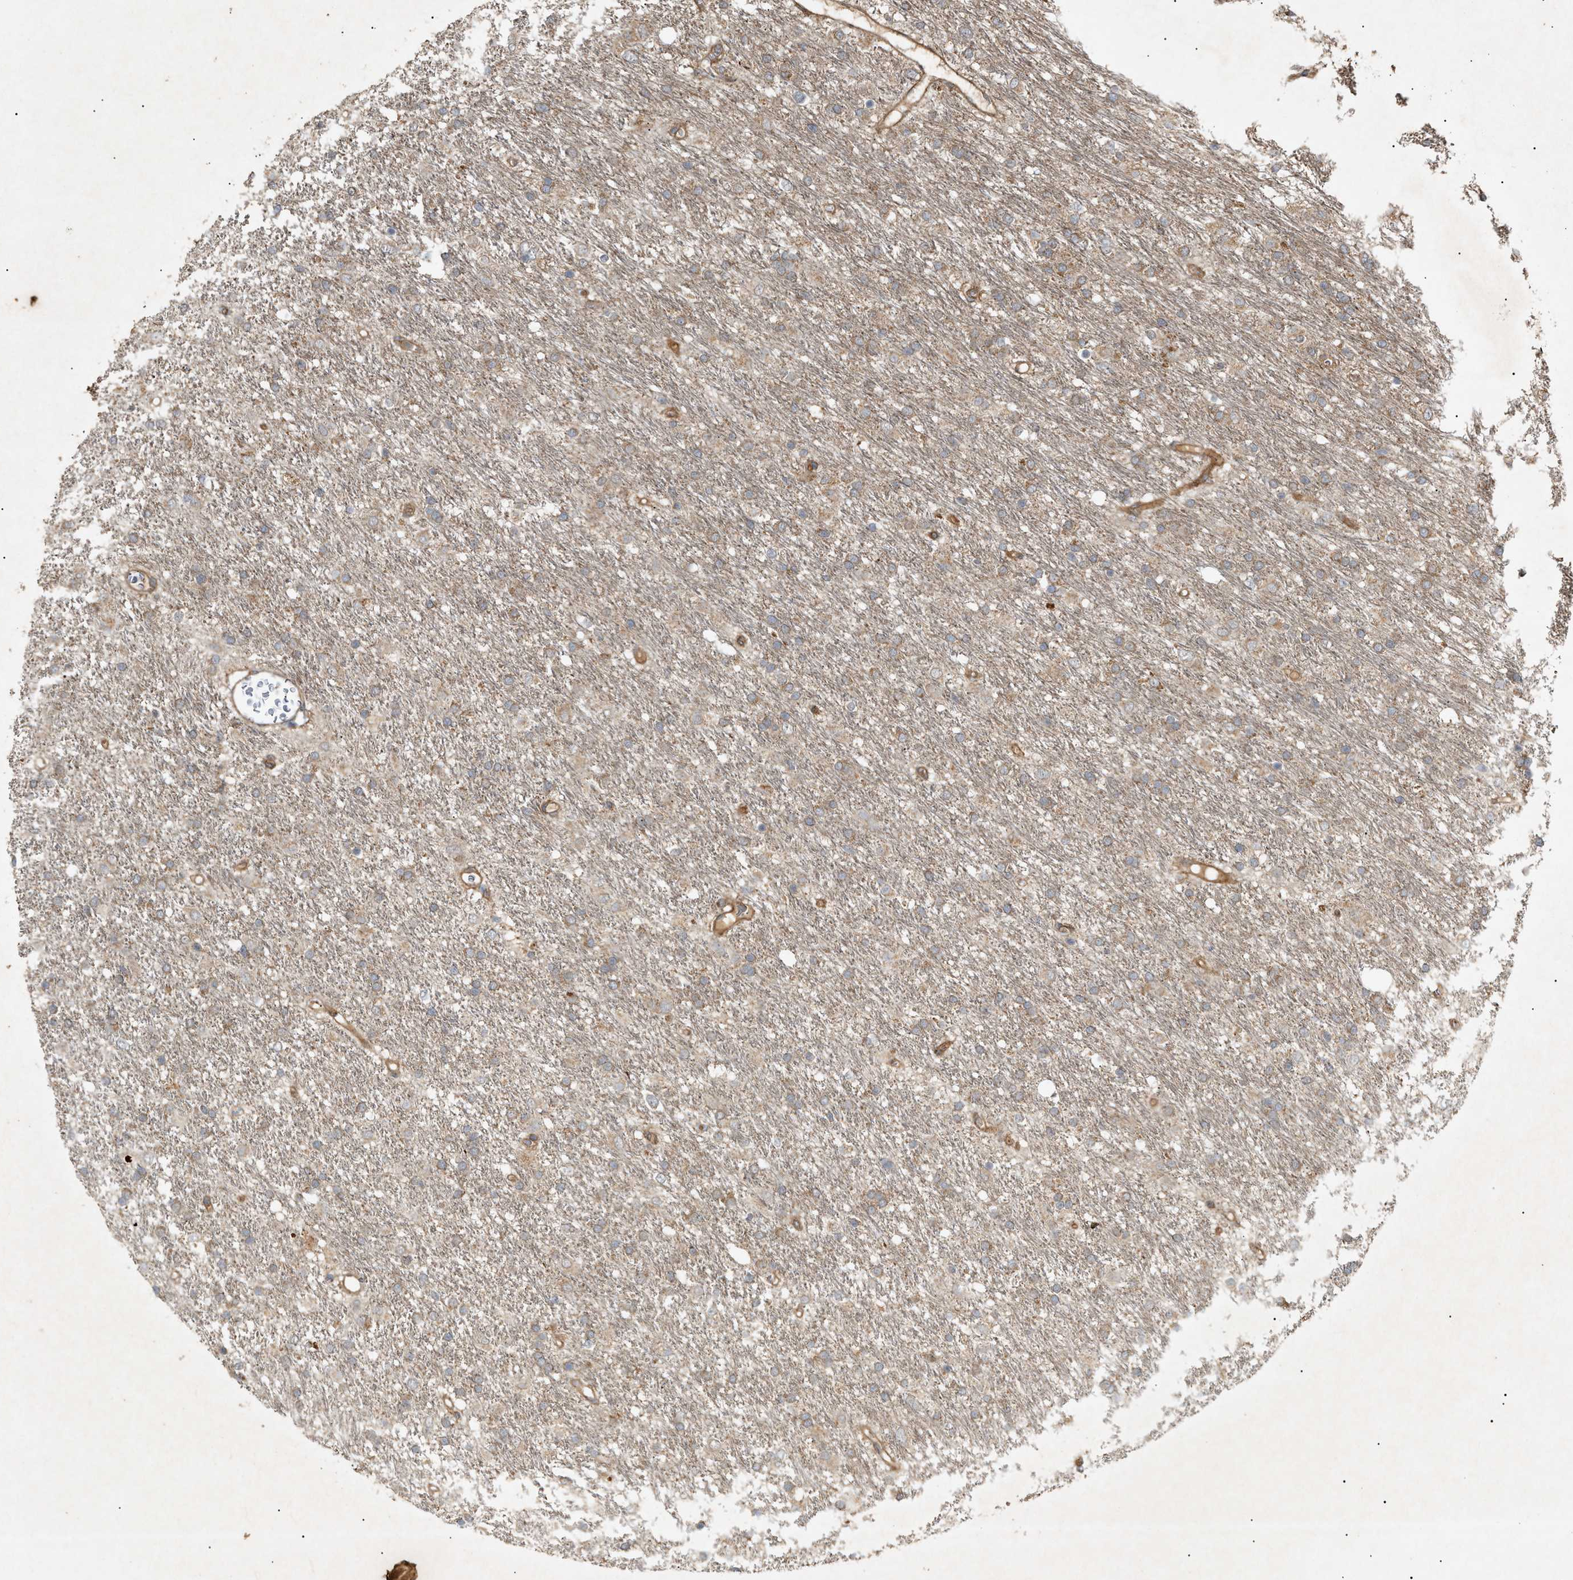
{"staining": {"intensity": "moderate", "quantity": "25%-75%", "location": "cytoplasmic/membranous"}, "tissue": "glioma", "cell_type": "Tumor cells", "image_type": "cancer", "snomed": [{"axis": "morphology", "description": "Glioma, malignant, Low grade"}, {"axis": "topography", "description": "Brain"}], "caption": "The image shows immunohistochemical staining of malignant glioma (low-grade). There is moderate cytoplasmic/membranous staining is present in about 25%-75% of tumor cells. The protein of interest is shown in brown color, while the nuclei are stained blue.", "gene": "MTCH1", "patient": {"sex": "male", "age": 77}}